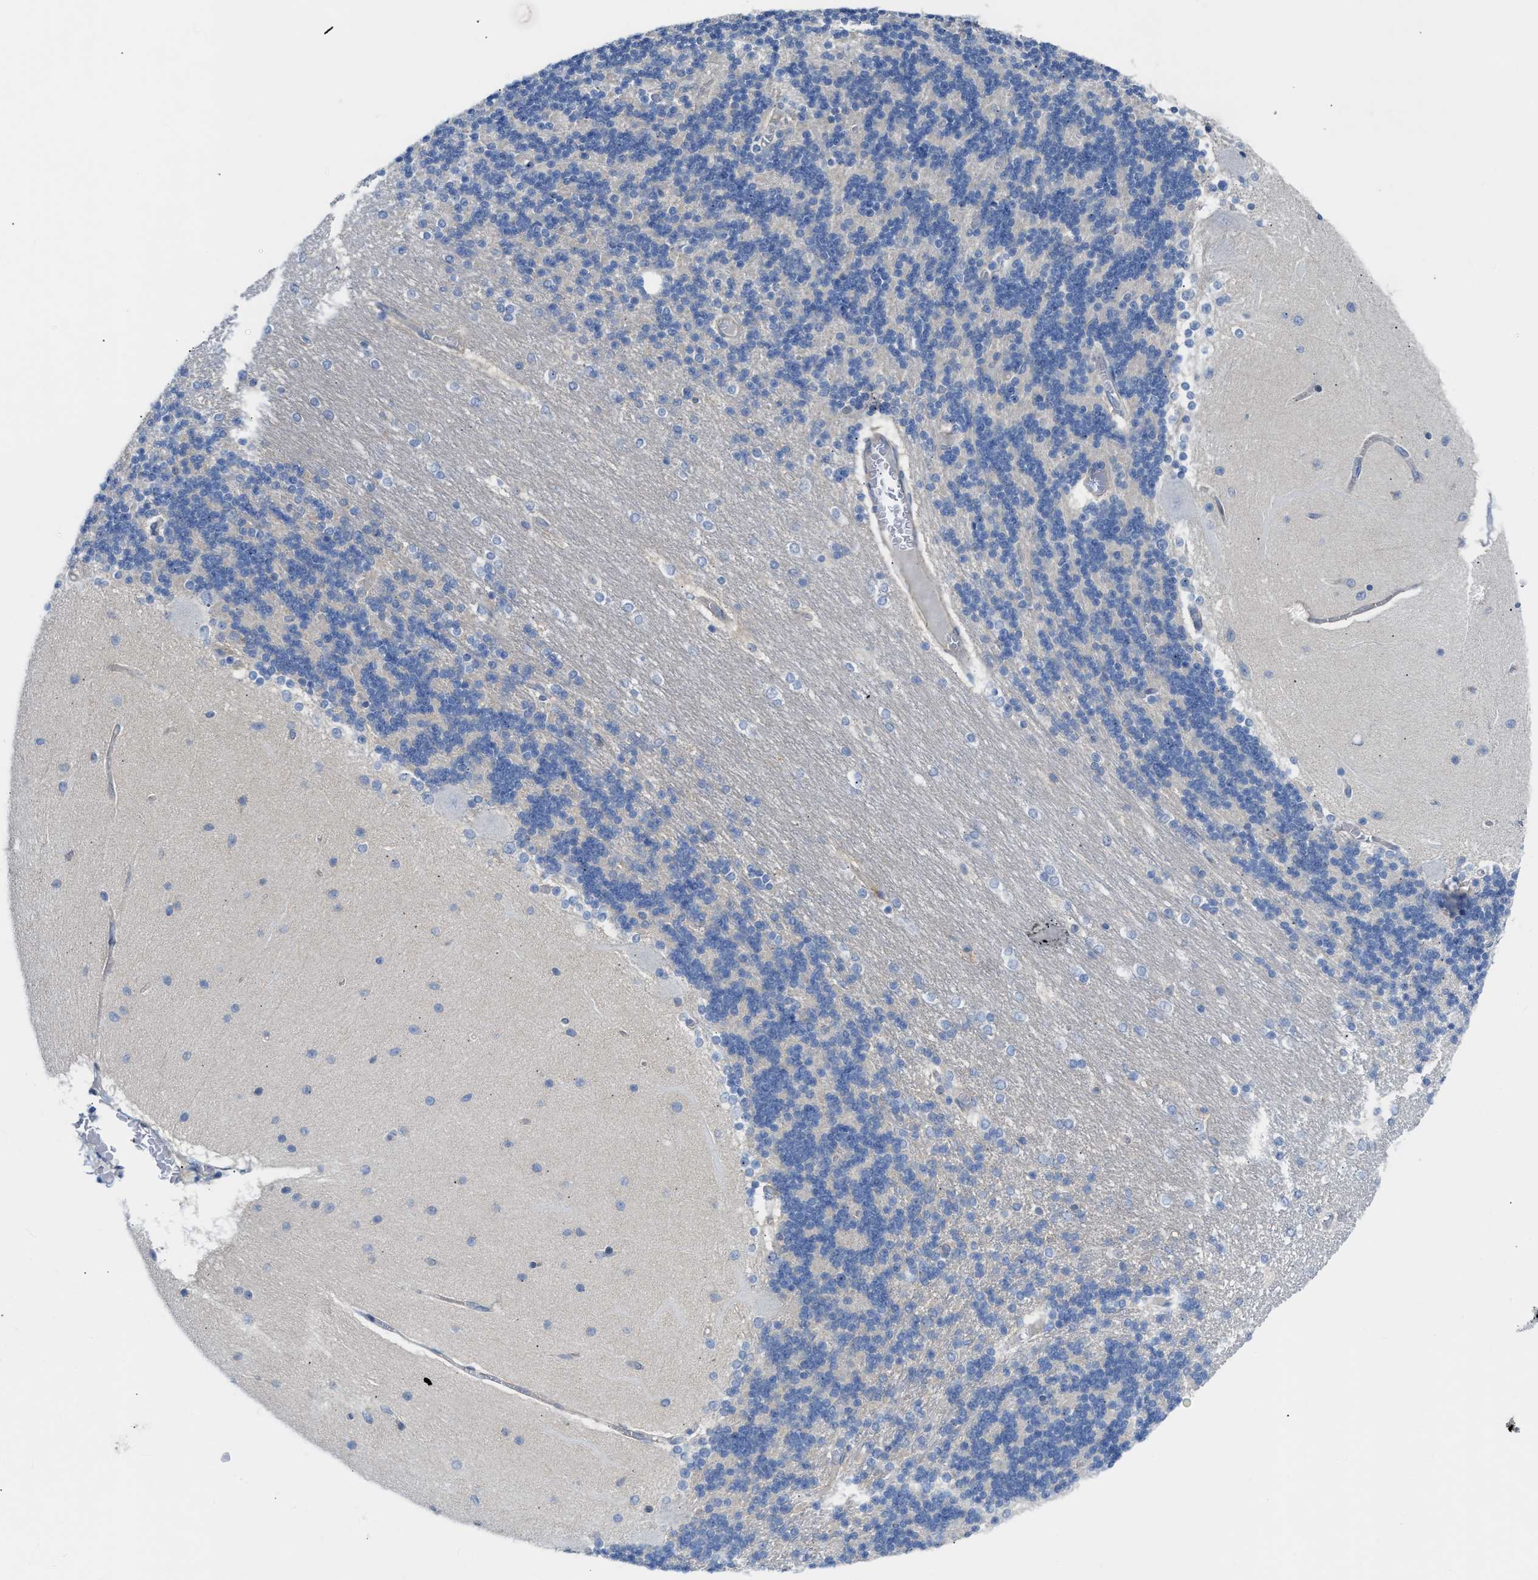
{"staining": {"intensity": "weak", "quantity": "<25%", "location": "cytoplasmic/membranous"}, "tissue": "cerebellum", "cell_type": "Cells in granular layer", "image_type": "normal", "snomed": [{"axis": "morphology", "description": "Normal tissue, NOS"}, {"axis": "topography", "description": "Cerebellum"}], "caption": "Immunohistochemistry histopathology image of normal human cerebellum stained for a protein (brown), which shows no expression in cells in granular layer. (Stains: DAB (3,3'-diaminobenzidine) immunohistochemistry (IHC) with hematoxylin counter stain, Microscopy: brightfield microscopy at high magnification).", "gene": "FHL1", "patient": {"sex": "female", "age": 54}}